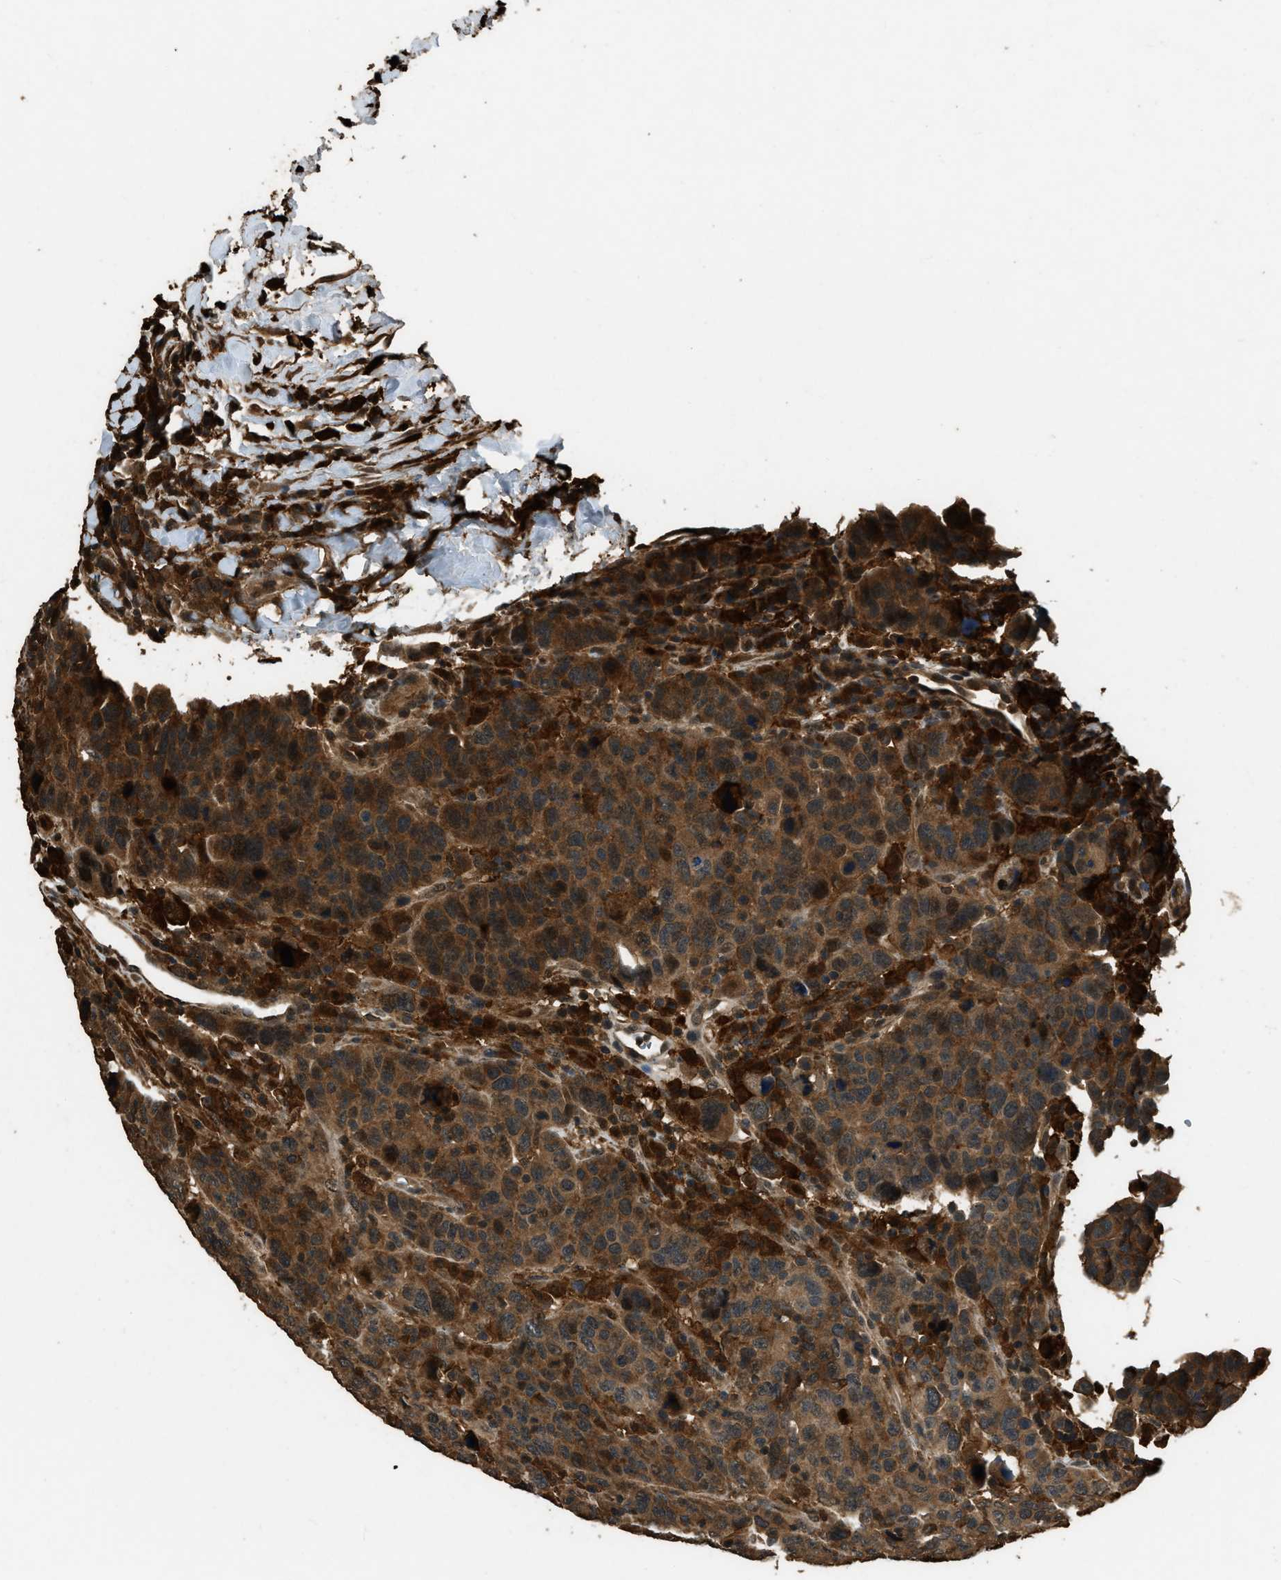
{"staining": {"intensity": "moderate", "quantity": ">75%", "location": "cytoplasmic/membranous"}, "tissue": "breast cancer", "cell_type": "Tumor cells", "image_type": "cancer", "snomed": [{"axis": "morphology", "description": "Duct carcinoma"}, {"axis": "topography", "description": "Breast"}], "caption": "There is medium levels of moderate cytoplasmic/membranous staining in tumor cells of breast cancer, as demonstrated by immunohistochemical staining (brown color).", "gene": "RAP2A", "patient": {"sex": "female", "age": 37}}